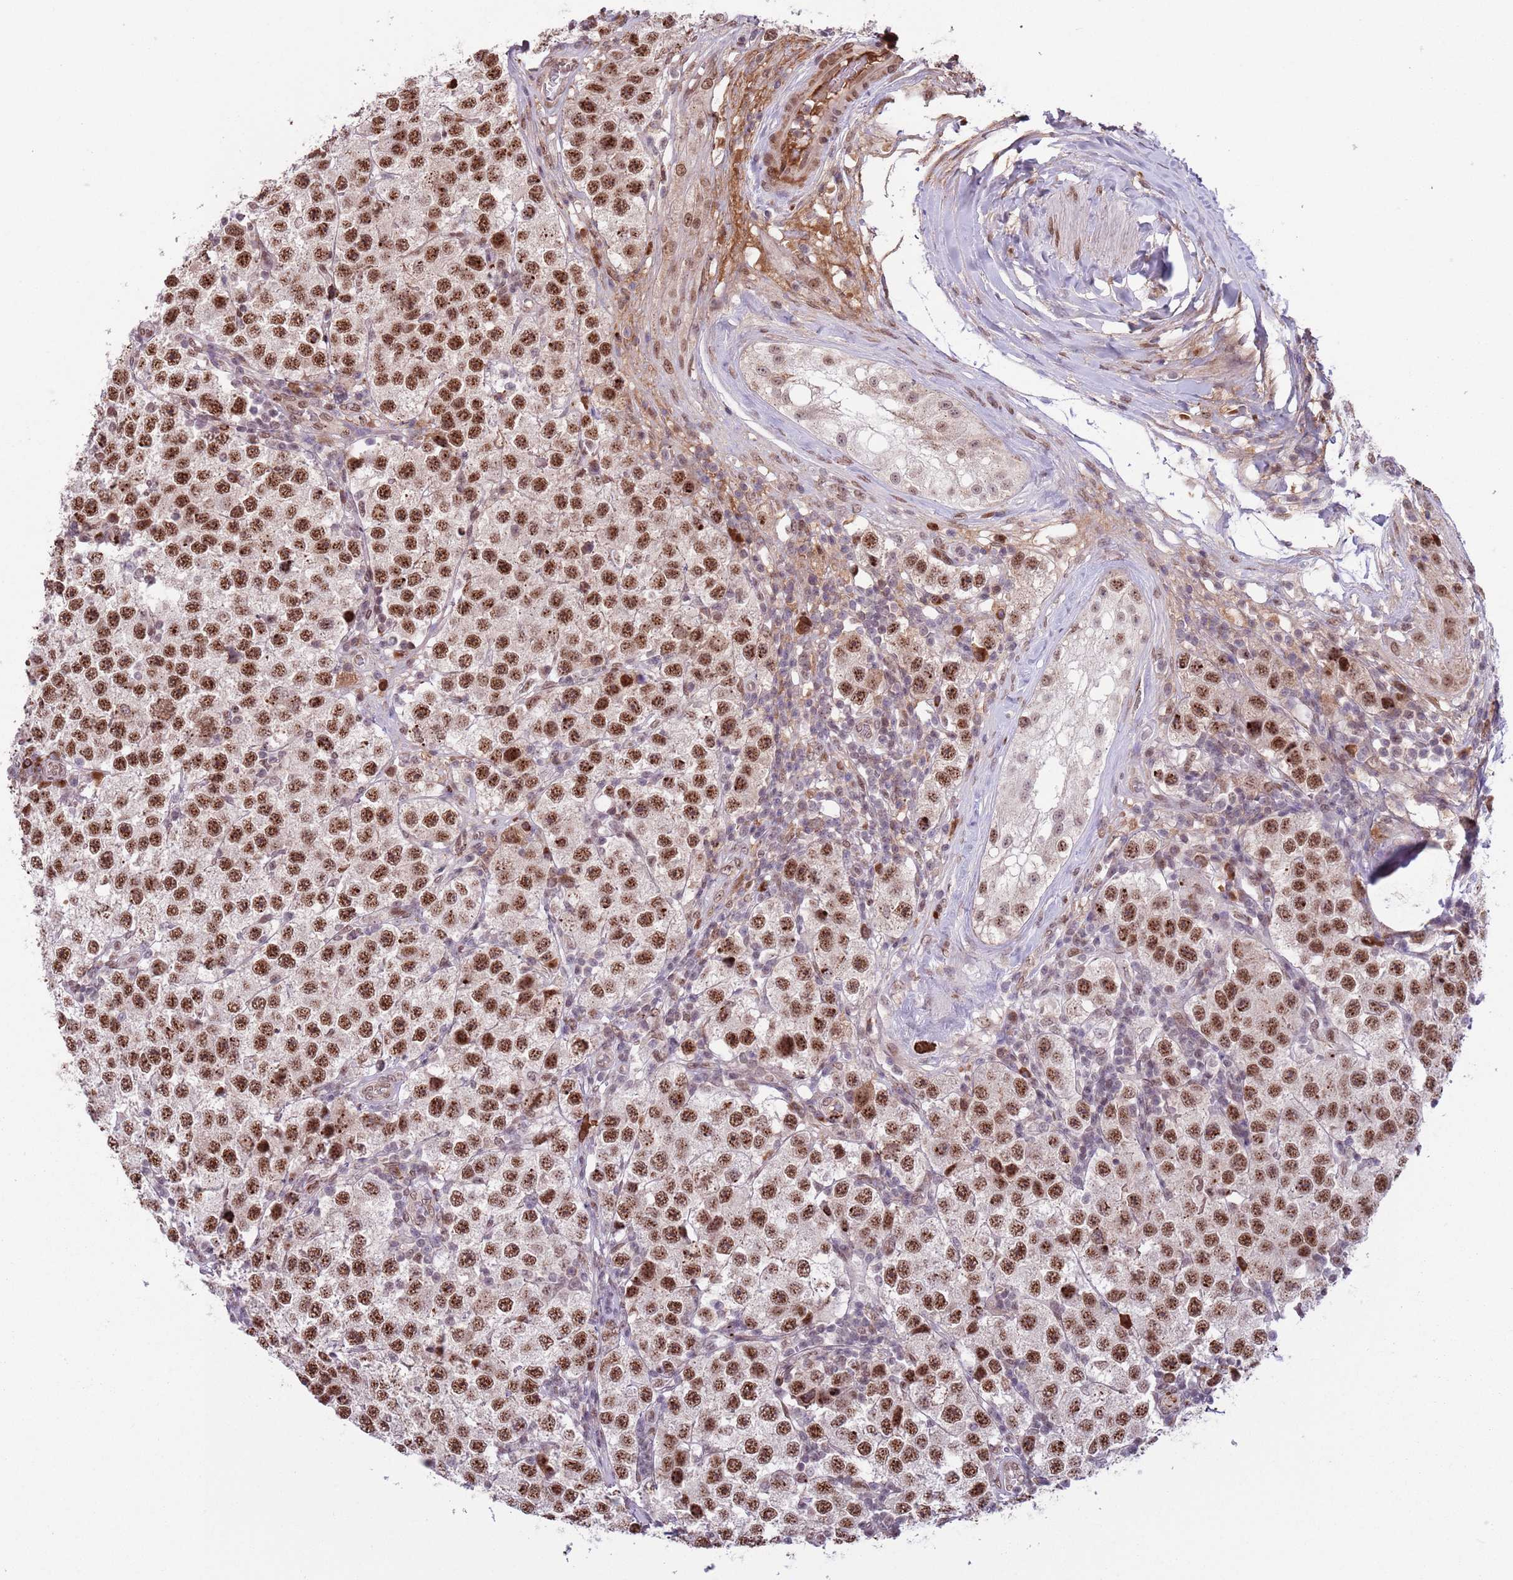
{"staining": {"intensity": "strong", "quantity": ">75%", "location": "nuclear"}, "tissue": "testis cancer", "cell_type": "Tumor cells", "image_type": "cancer", "snomed": [{"axis": "morphology", "description": "Seminoma, NOS"}, {"axis": "topography", "description": "Testis"}], "caption": "A brown stain labels strong nuclear positivity of a protein in testis cancer tumor cells.", "gene": "SIPA1L3", "patient": {"sex": "male", "age": 34}}